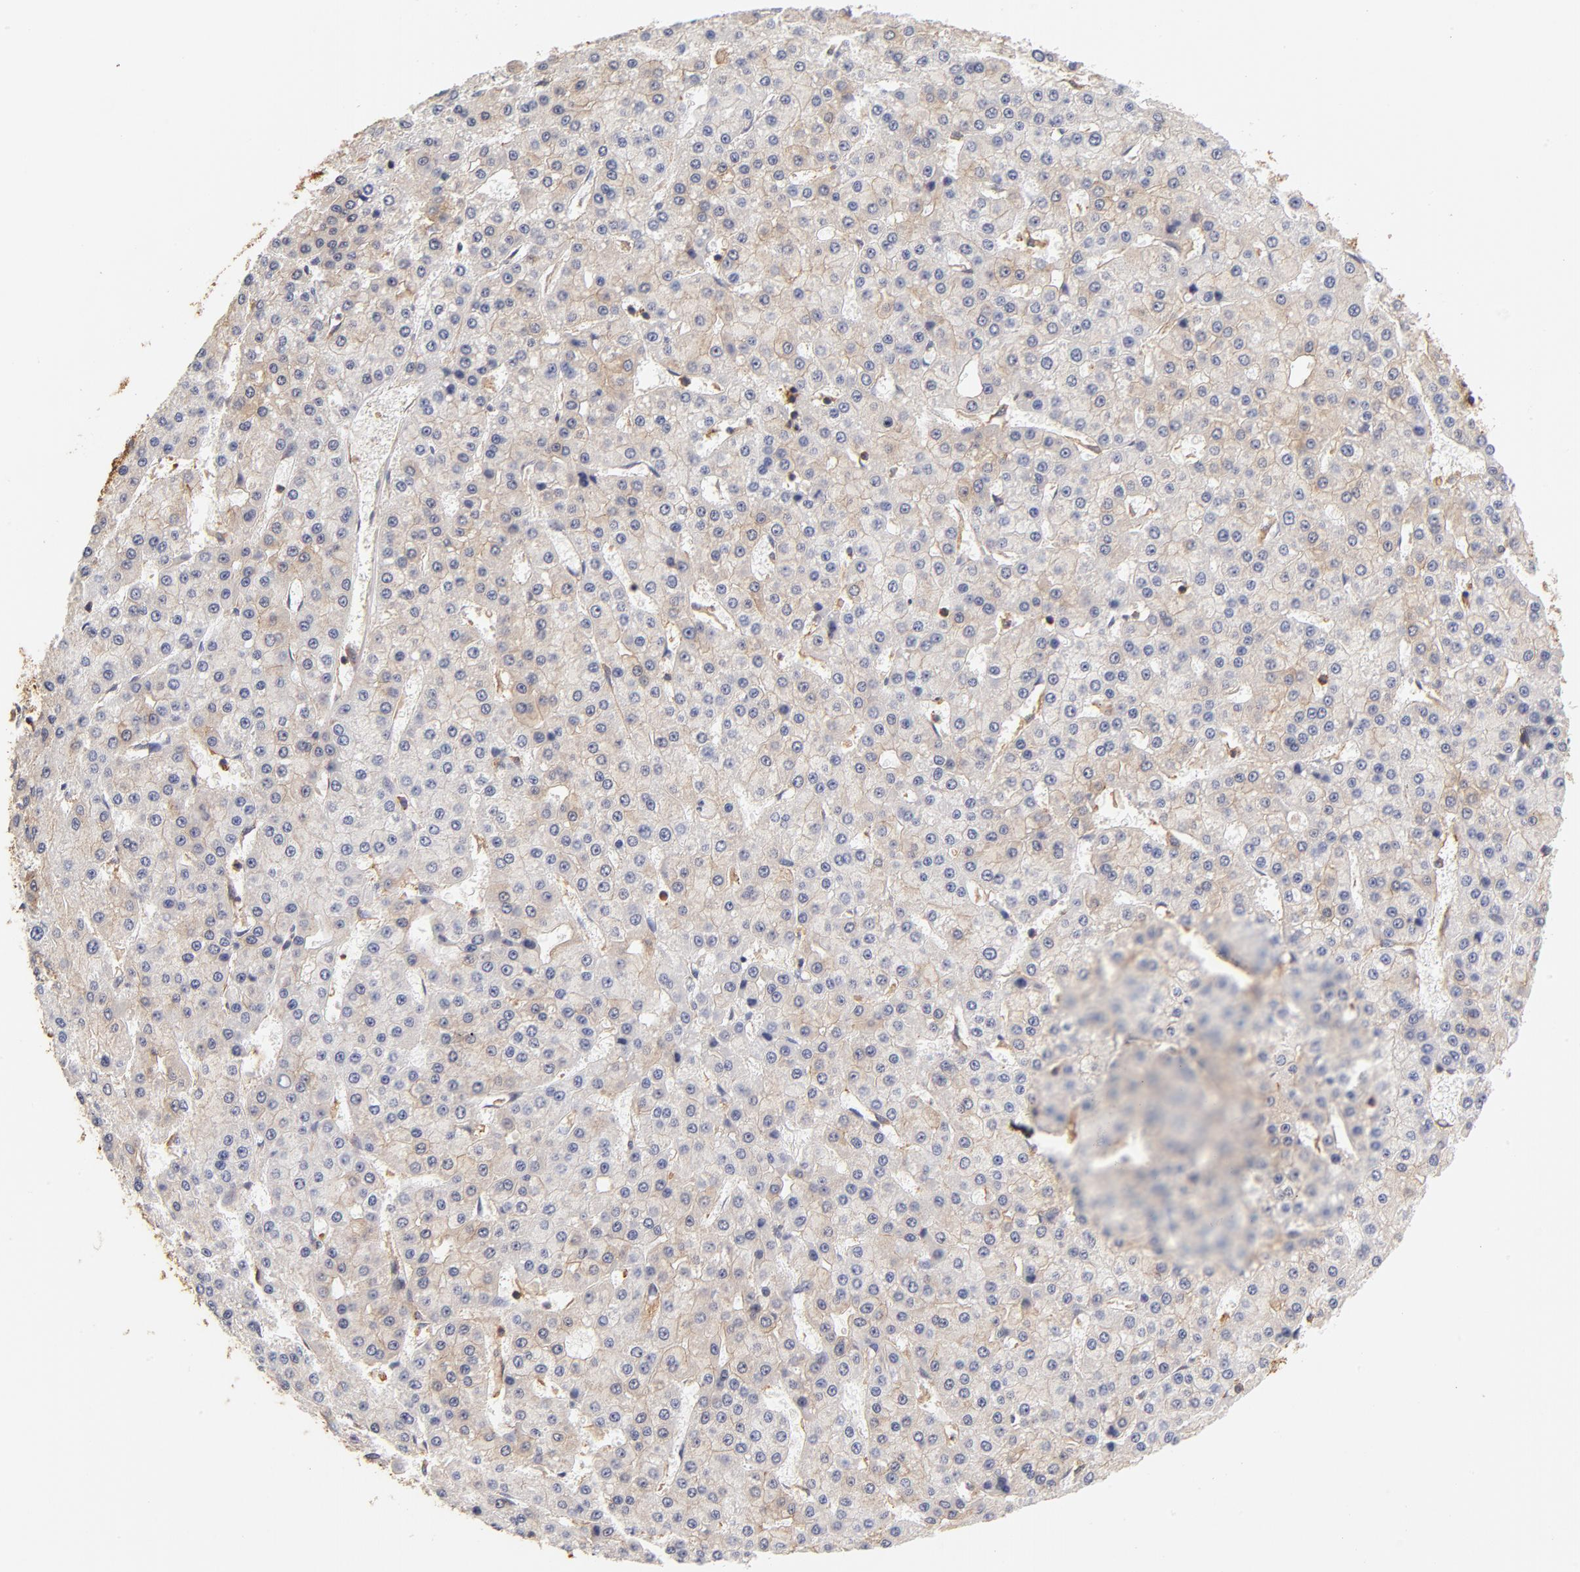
{"staining": {"intensity": "negative", "quantity": "none", "location": "none"}, "tissue": "liver cancer", "cell_type": "Tumor cells", "image_type": "cancer", "snomed": [{"axis": "morphology", "description": "Carcinoma, Hepatocellular, NOS"}, {"axis": "topography", "description": "Liver"}], "caption": "This is a image of IHC staining of liver hepatocellular carcinoma, which shows no positivity in tumor cells.", "gene": "FCMR", "patient": {"sex": "male", "age": 47}}